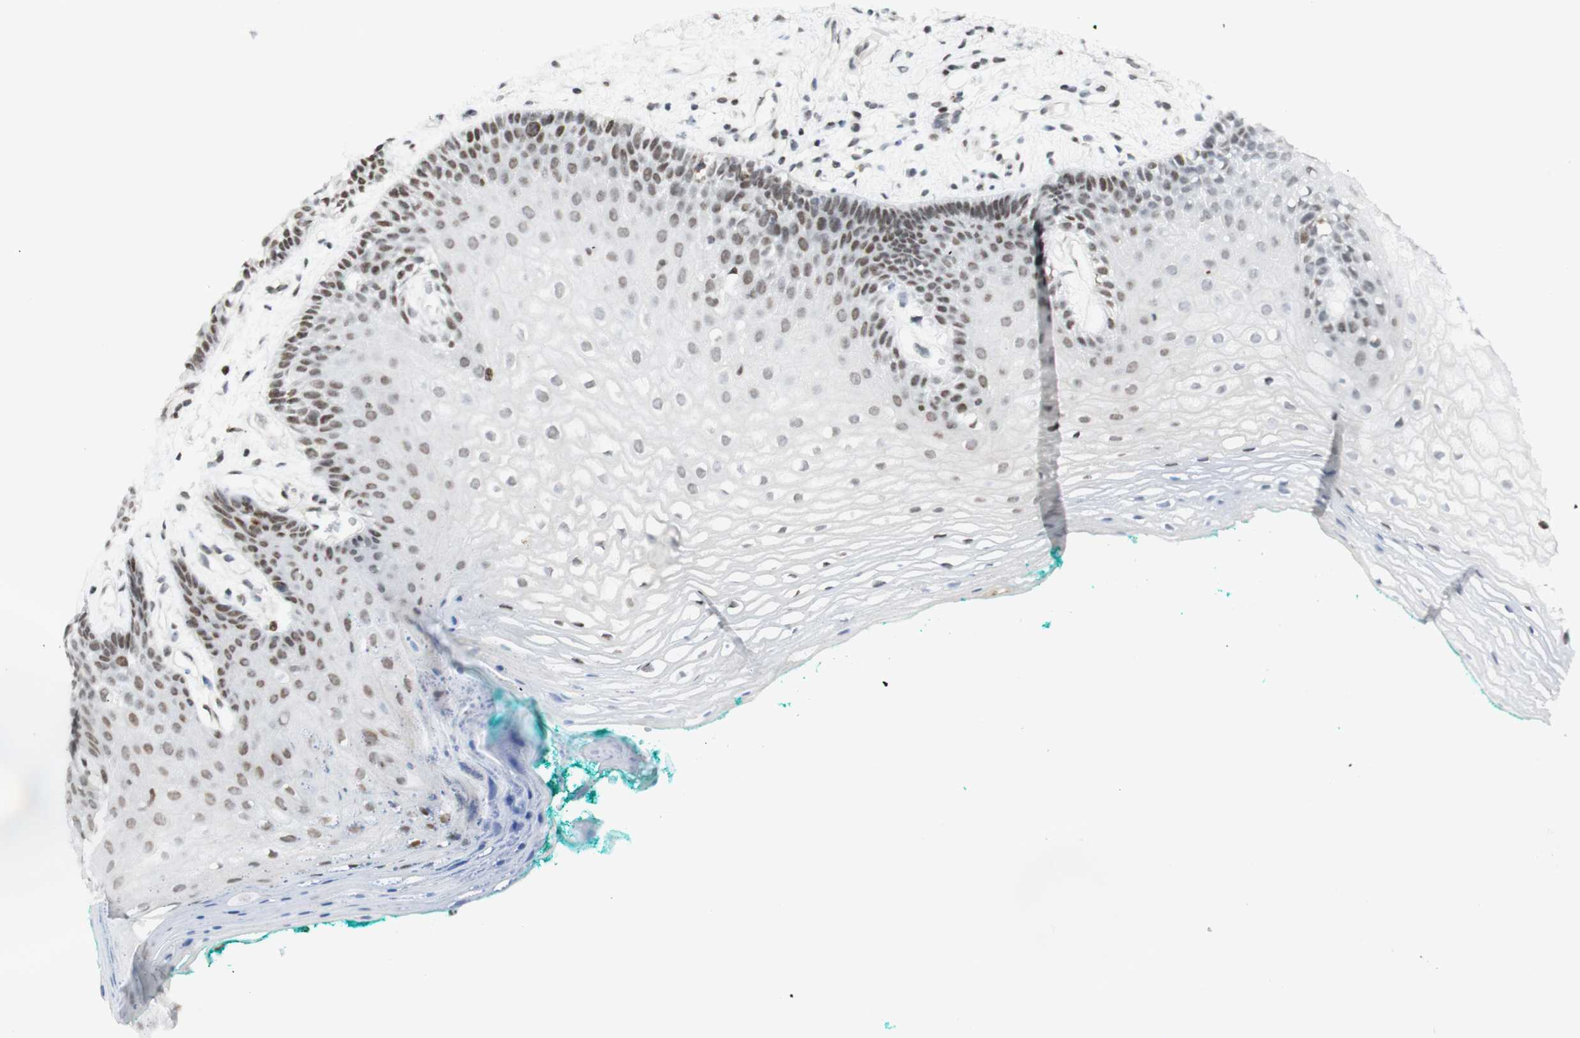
{"staining": {"intensity": "weak", "quantity": "25%-75%", "location": "nuclear"}, "tissue": "oral mucosa", "cell_type": "Squamous epithelial cells", "image_type": "normal", "snomed": [{"axis": "morphology", "description": "Normal tissue, NOS"}, {"axis": "topography", "description": "Skeletal muscle"}, {"axis": "topography", "description": "Oral tissue"}, {"axis": "topography", "description": "Peripheral nerve tissue"}], "caption": "Immunohistochemical staining of benign human oral mucosa exhibits weak nuclear protein expression in approximately 25%-75% of squamous epithelial cells. (Stains: DAB (3,3'-diaminobenzidine) in brown, nuclei in blue, Microscopy: brightfield microscopy at high magnification).", "gene": "ZMYM6", "patient": {"sex": "female", "age": 84}}